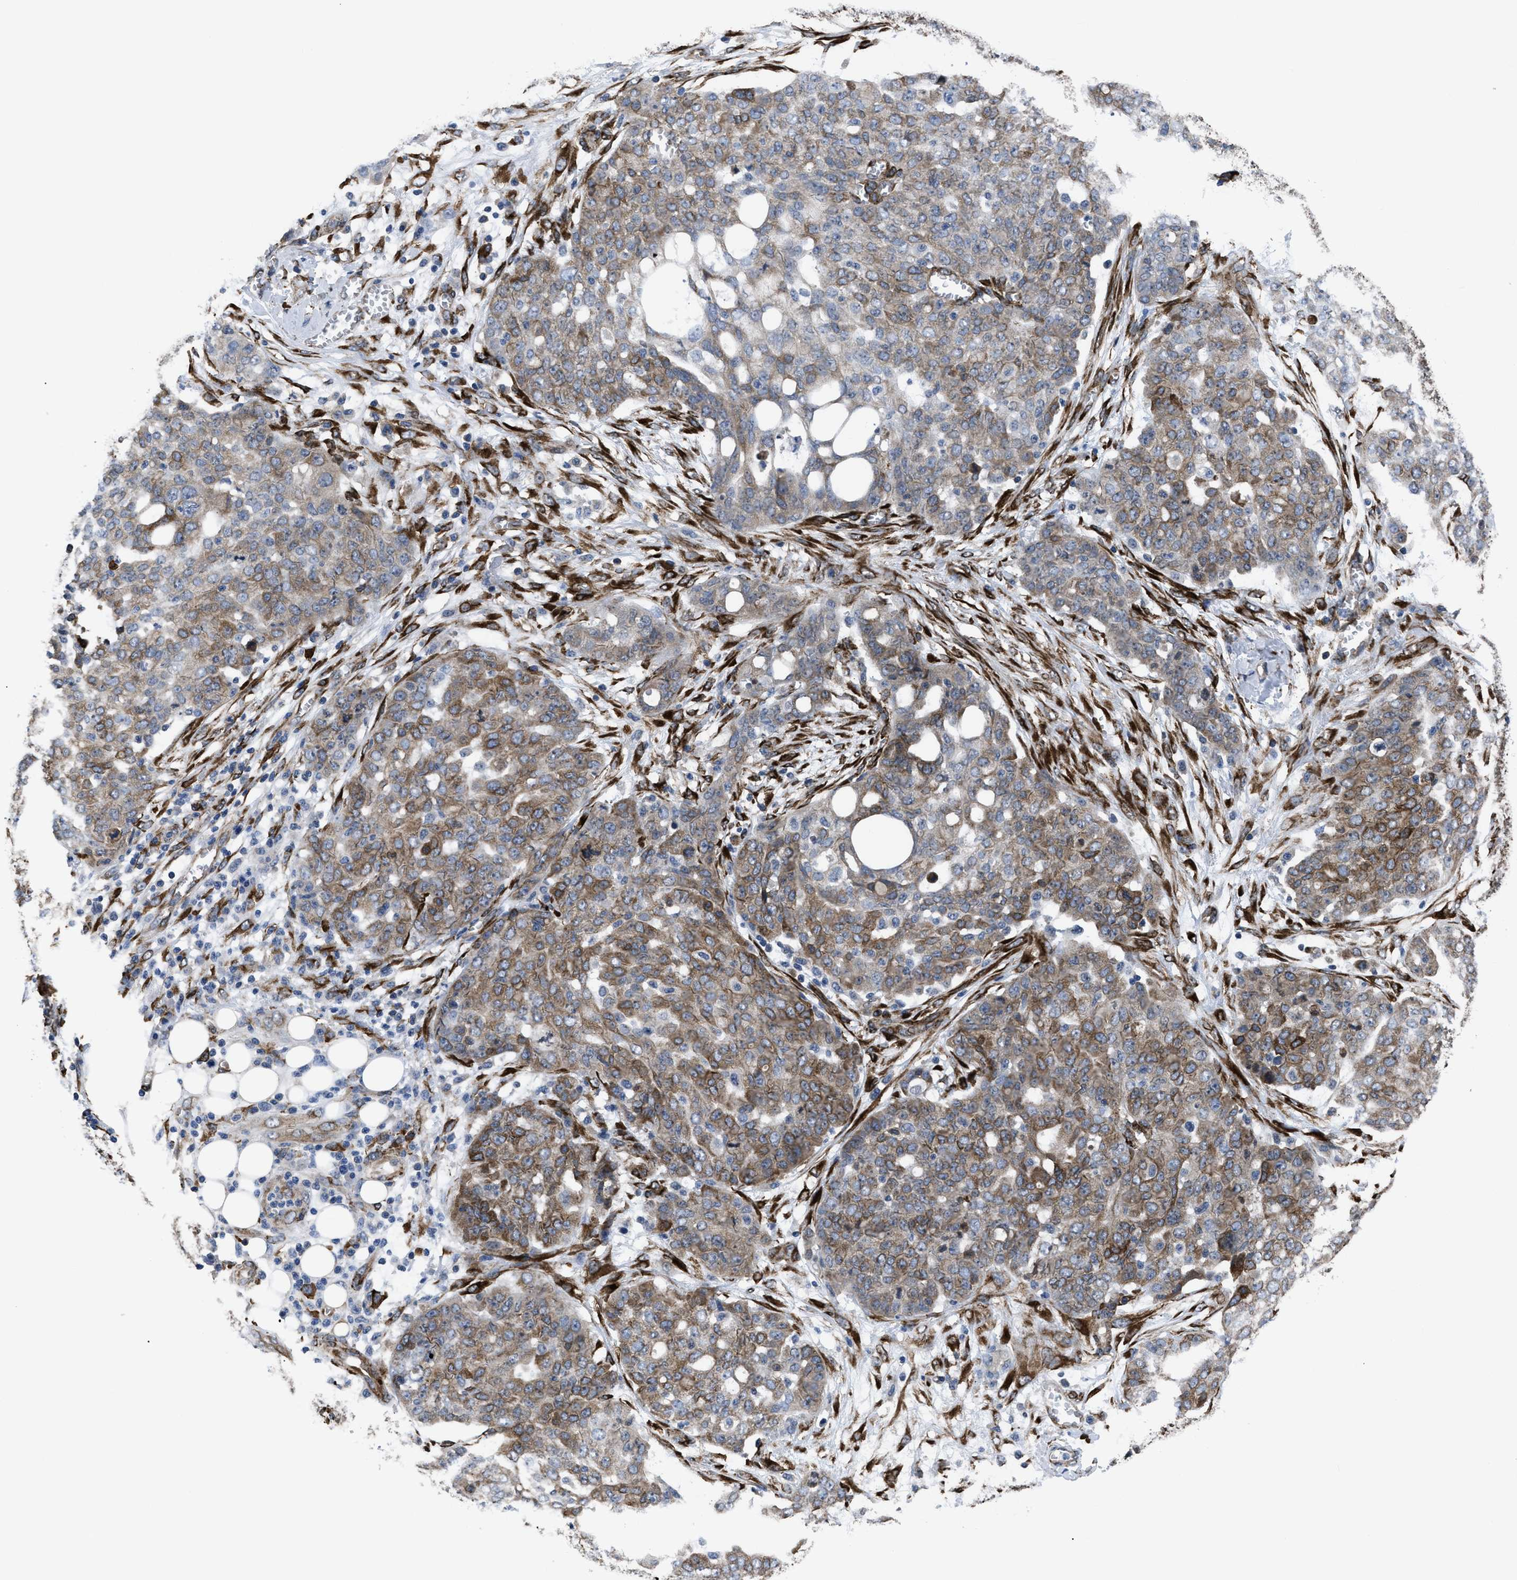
{"staining": {"intensity": "moderate", "quantity": "25%-75%", "location": "cytoplasmic/membranous"}, "tissue": "ovarian cancer", "cell_type": "Tumor cells", "image_type": "cancer", "snomed": [{"axis": "morphology", "description": "Cystadenocarcinoma, serous, NOS"}, {"axis": "topography", "description": "Soft tissue"}, {"axis": "topography", "description": "Ovary"}], "caption": "A photomicrograph of human ovarian serous cystadenocarcinoma stained for a protein exhibits moderate cytoplasmic/membranous brown staining in tumor cells.", "gene": "SQLE", "patient": {"sex": "female", "age": 57}}